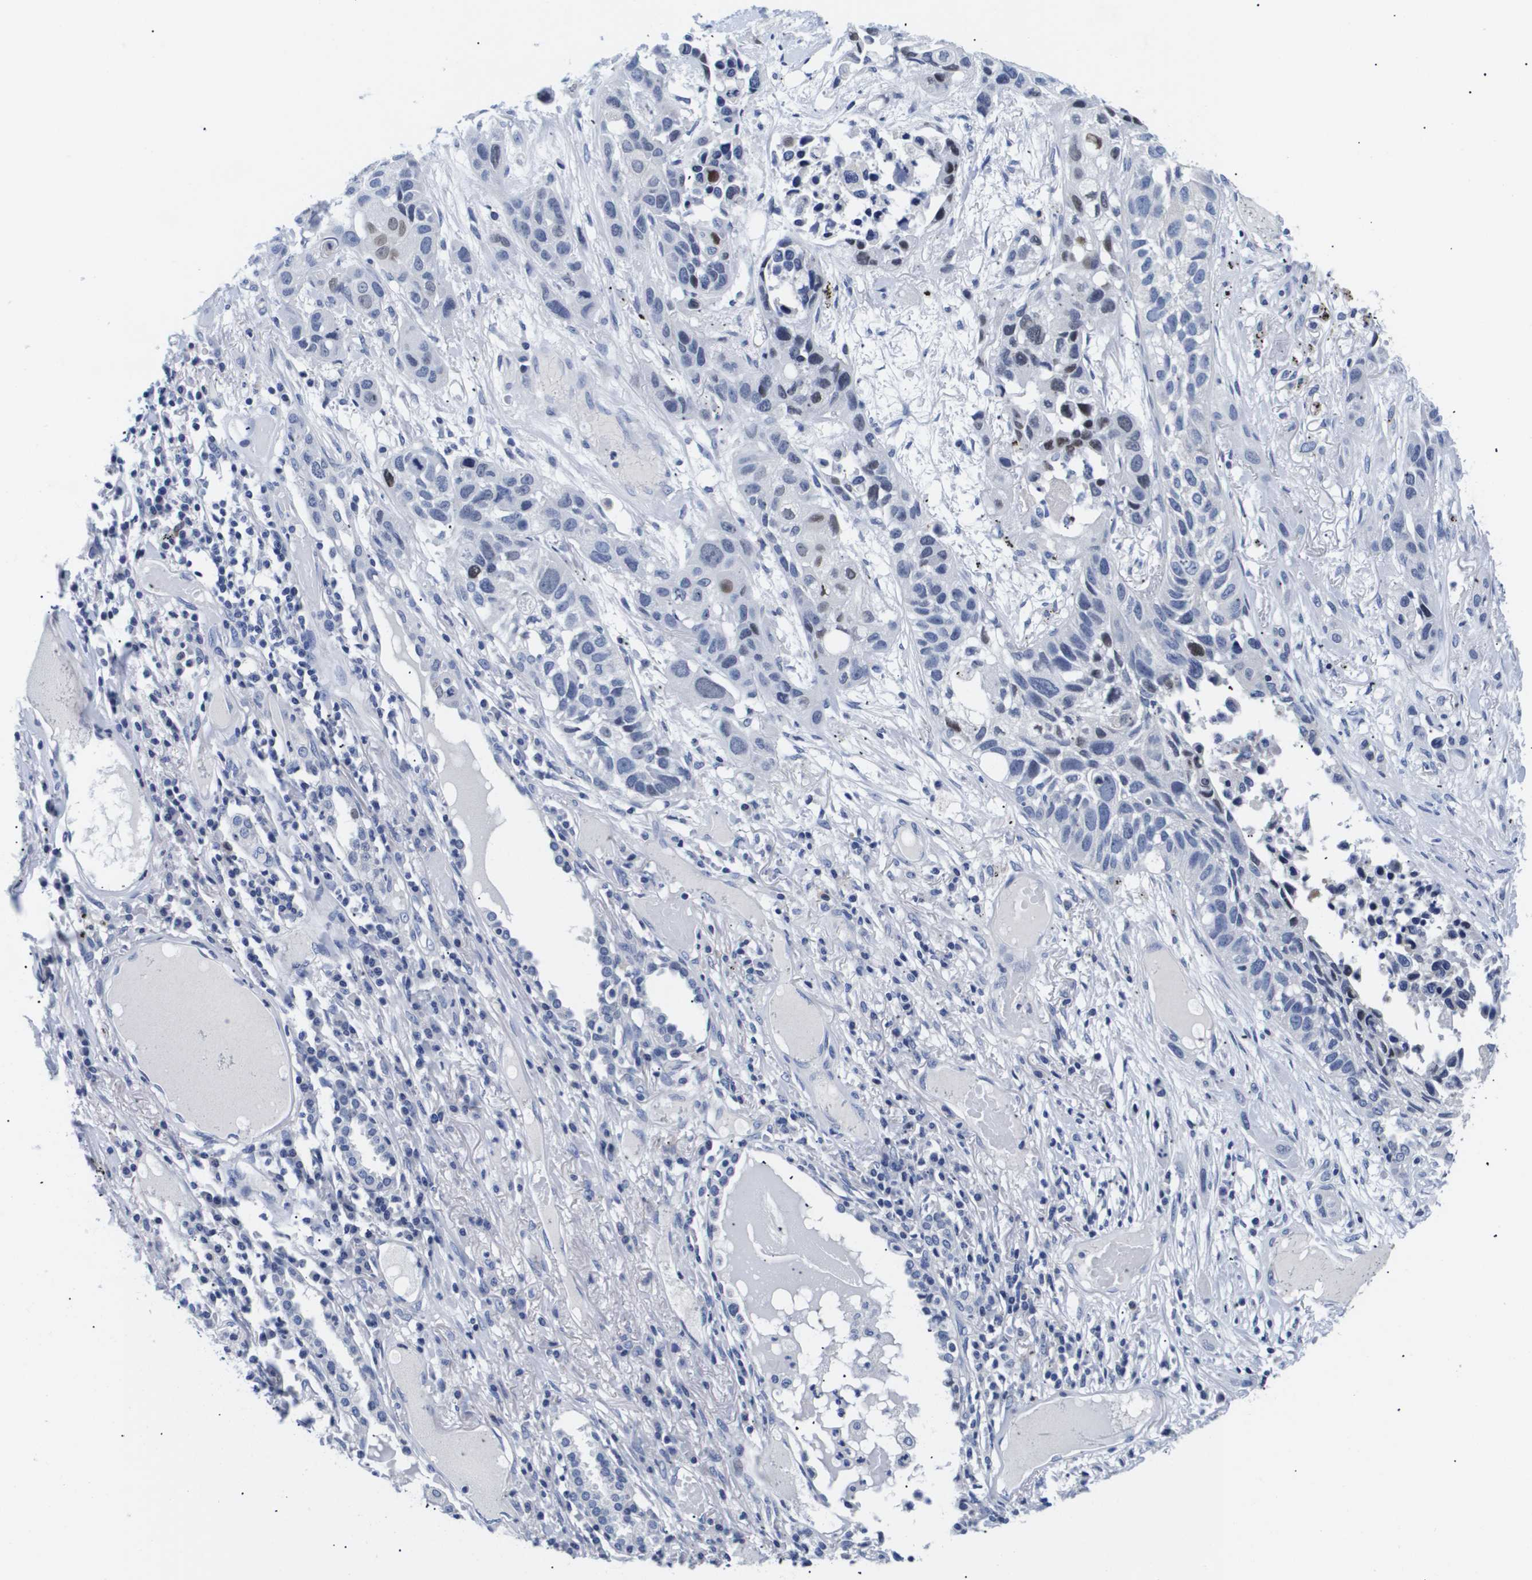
{"staining": {"intensity": "weak", "quantity": "<25%", "location": "nuclear"}, "tissue": "lung cancer", "cell_type": "Tumor cells", "image_type": "cancer", "snomed": [{"axis": "morphology", "description": "Squamous cell carcinoma, NOS"}, {"axis": "topography", "description": "Lung"}], "caption": "Image shows no protein staining in tumor cells of lung cancer tissue.", "gene": "SHD", "patient": {"sex": "male", "age": 71}}